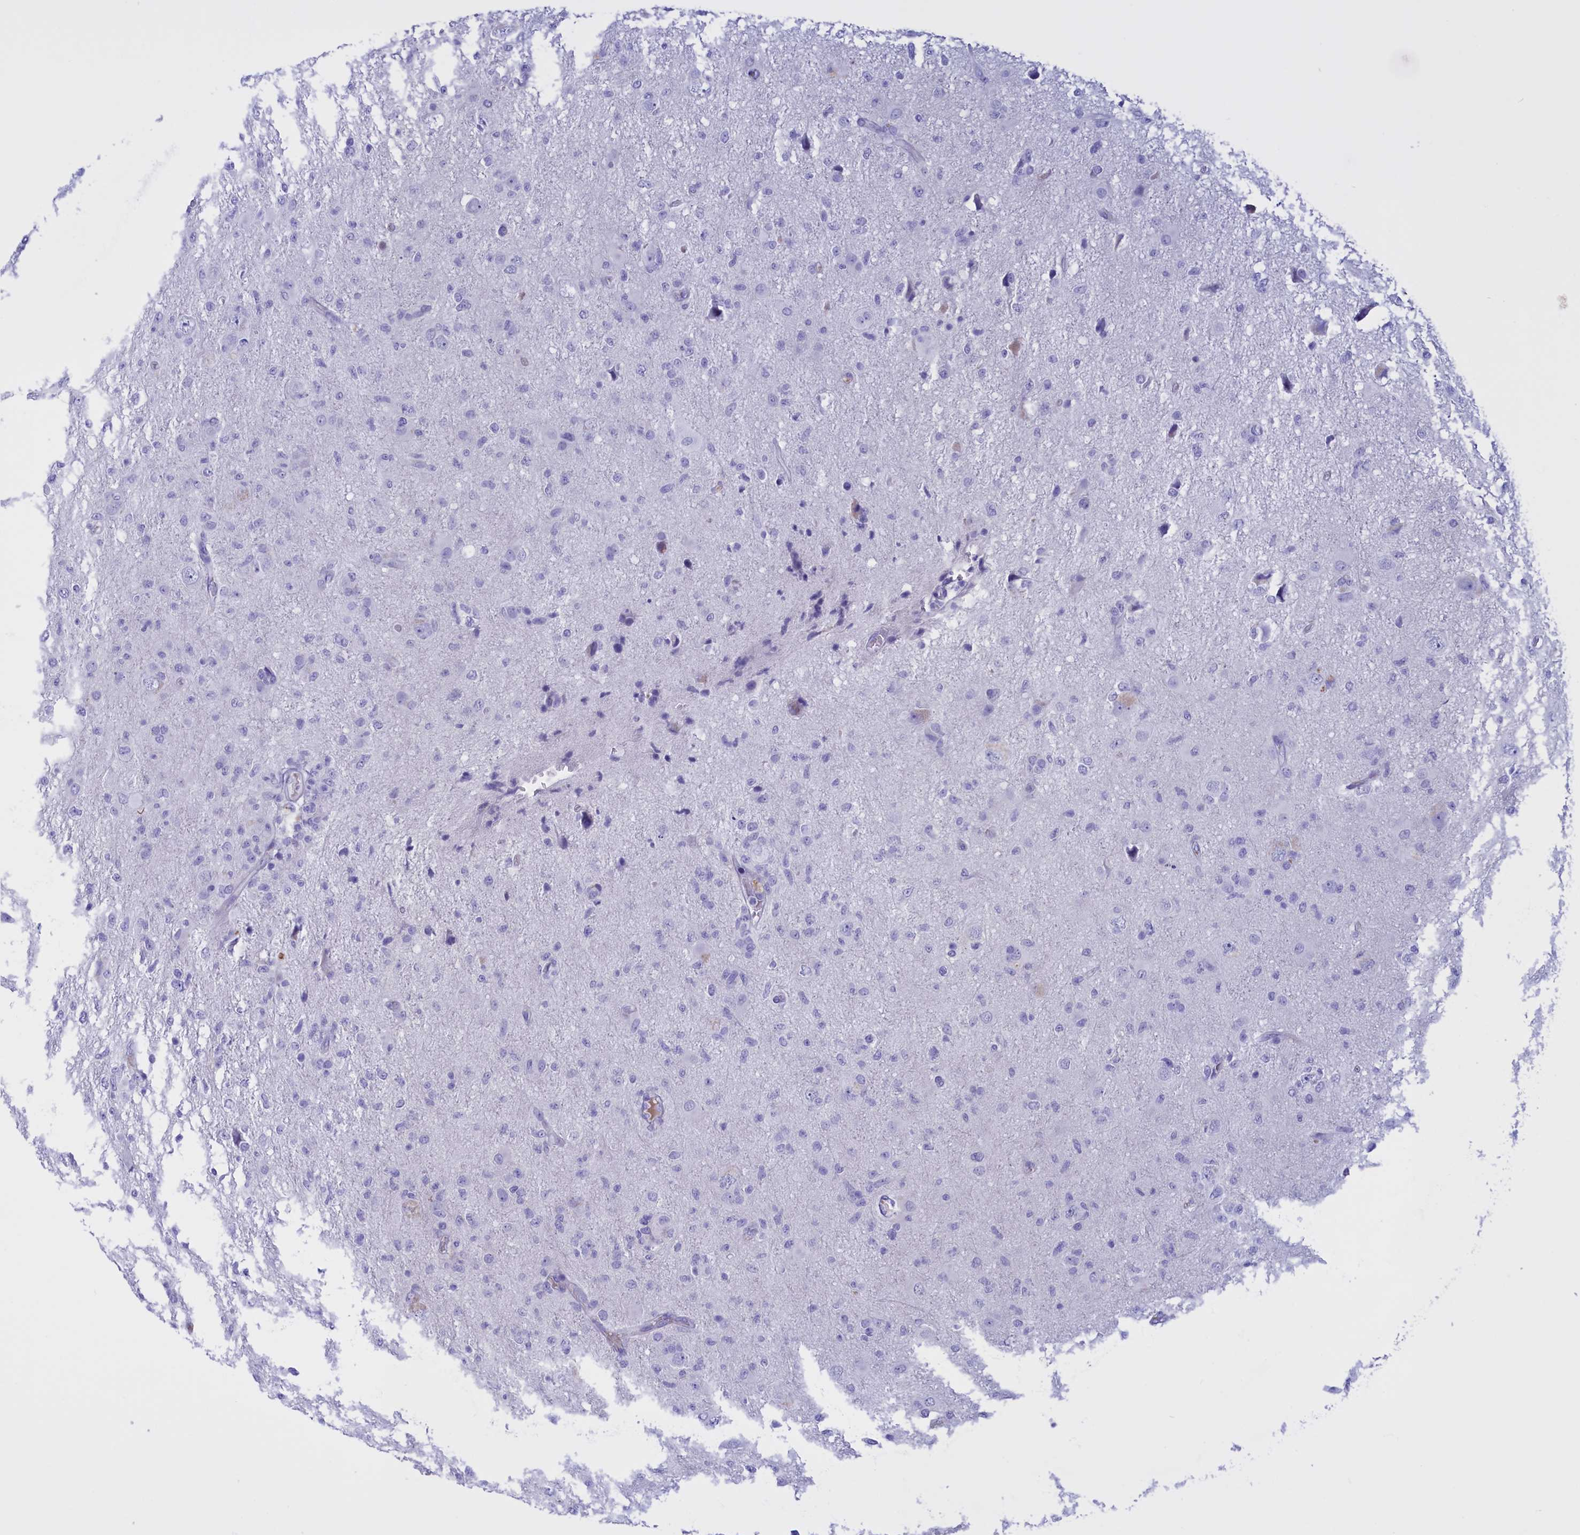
{"staining": {"intensity": "negative", "quantity": "none", "location": "none"}, "tissue": "glioma", "cell_type": "Tumor cells", "image_type": "cancer", "snomed": [{"axis": "morphology", "description": "Glioma, malignant, High grade"}, {"axis": "topography", "description": "Brain"}], "caption": "Protein analysis of malignant glioma (high-grade) shows no significant expression in tumor cells.", "gene": "PROK2", "patient": {"sex": "female", "age": 57}}